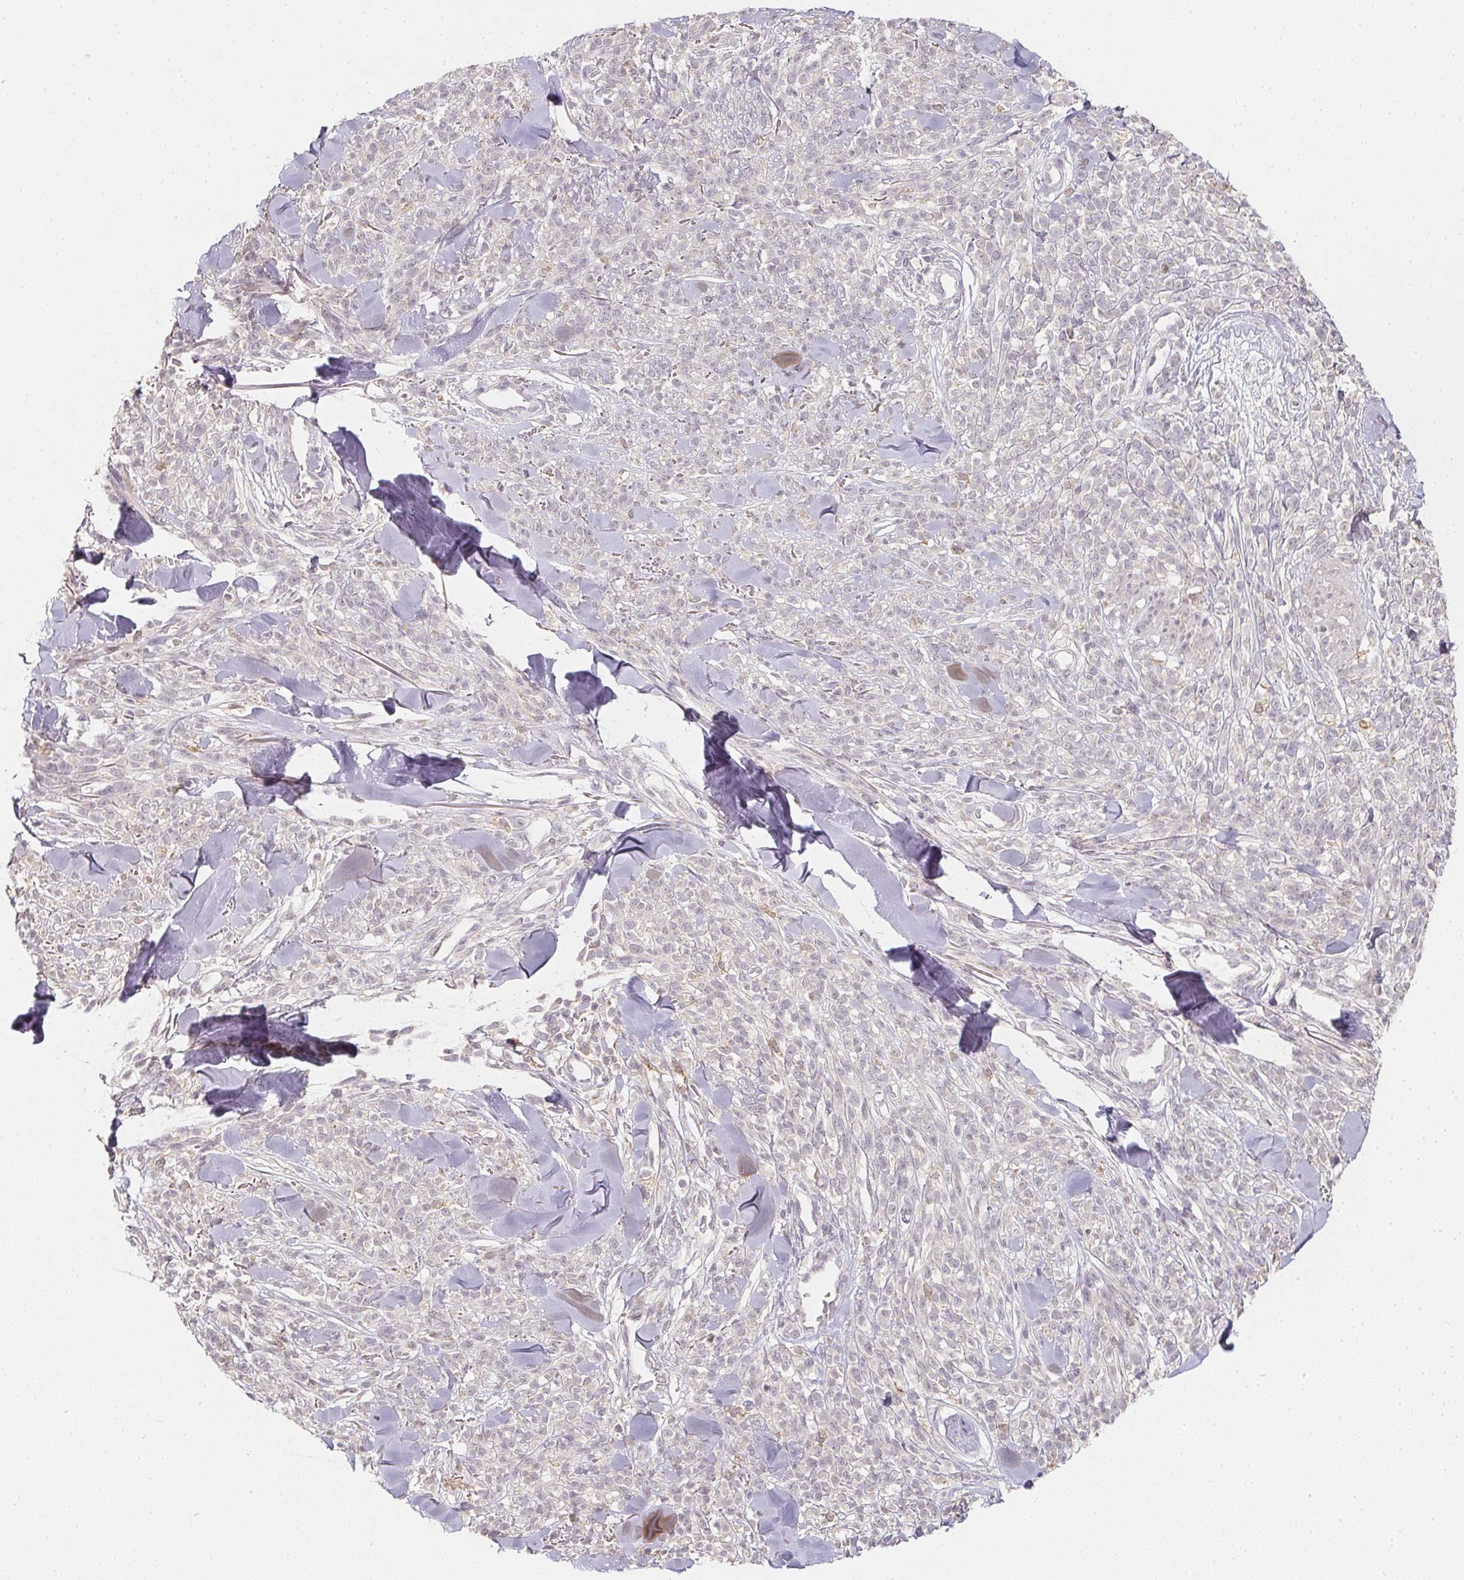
{"staining": {"intensity": "negative", "quantity": "none", "location": "none"}, "tissue": "melanoma", "cell_type": "Tumor cells", "image_type": "cancer", "snomed": [{"axis": "morphology", "description": "Malignant melanoma, NOS"}, {"axis": "topography", "description": "Skin"}, {"axis": "topography", "description": "Skin of trunk"}], "caption": "This is an immunohistochemistry (IHC) histopathology image of human melanoma. There is no positivity in tumor cells.", "gene": "SOAT1", "patient": {"sex": "male", "age": 74}}